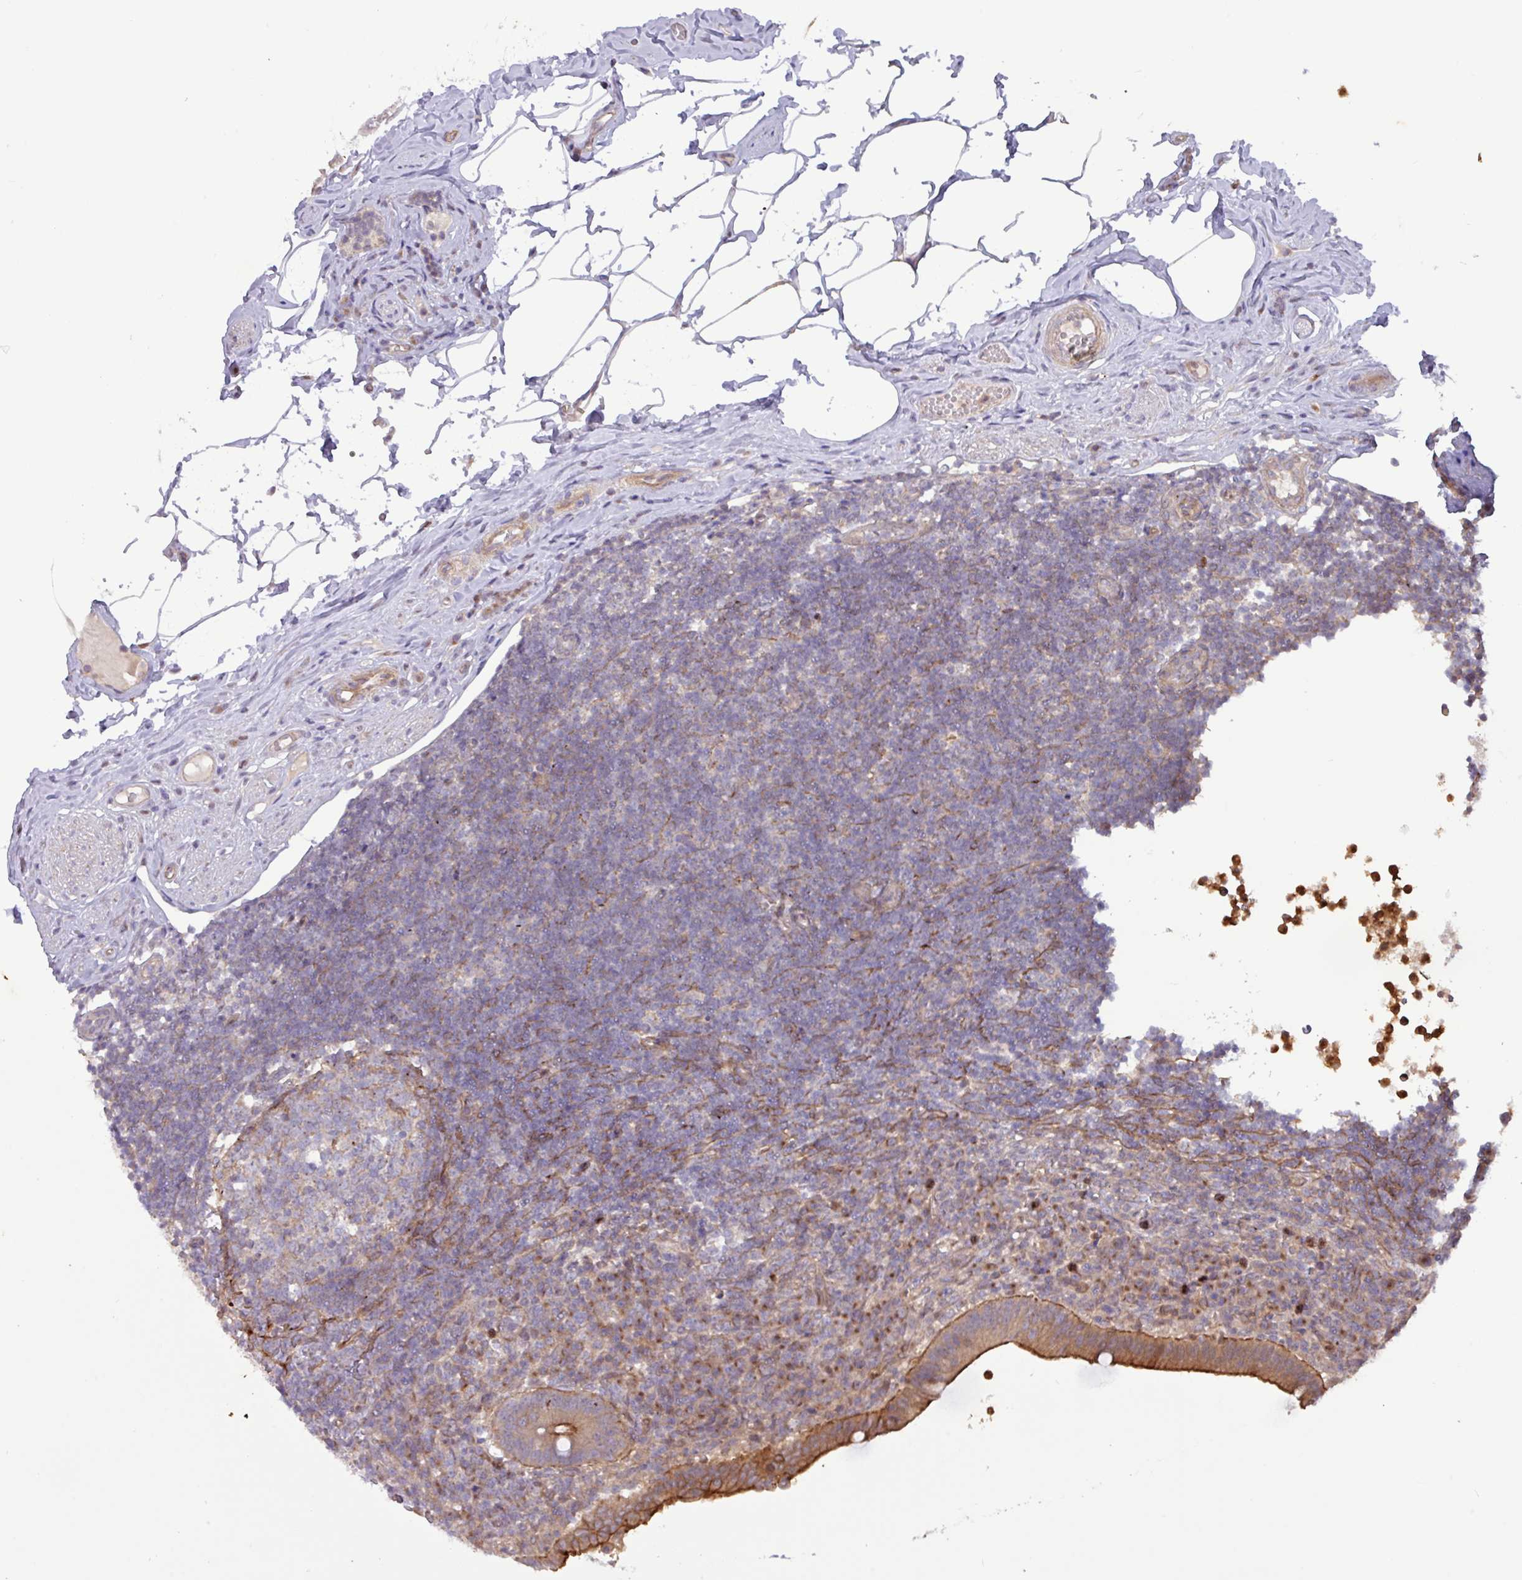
{"staining": {"intensity": "moderate", "quantity": "<25%", "location": "cytoplasmic/membranous"}, "tissue": "appendix", "cell_type": "Glandular cells", "image_type": "normal", "snomed": [{"axis": "morphology", "description": "Normal tissue, NOS"}, {"axis": "topography", "description": "Appendix"}], "caption": "Normal appendix demonstrates moderate cytoplasmic/membranous expression in about <25% of glandular cells, visualized by immunohistochemistry. (Brightfield microscopy of DAB IHC at high magnification).", "gene": "CNTRL", "patient": {"sex": "female", "age": 56}}